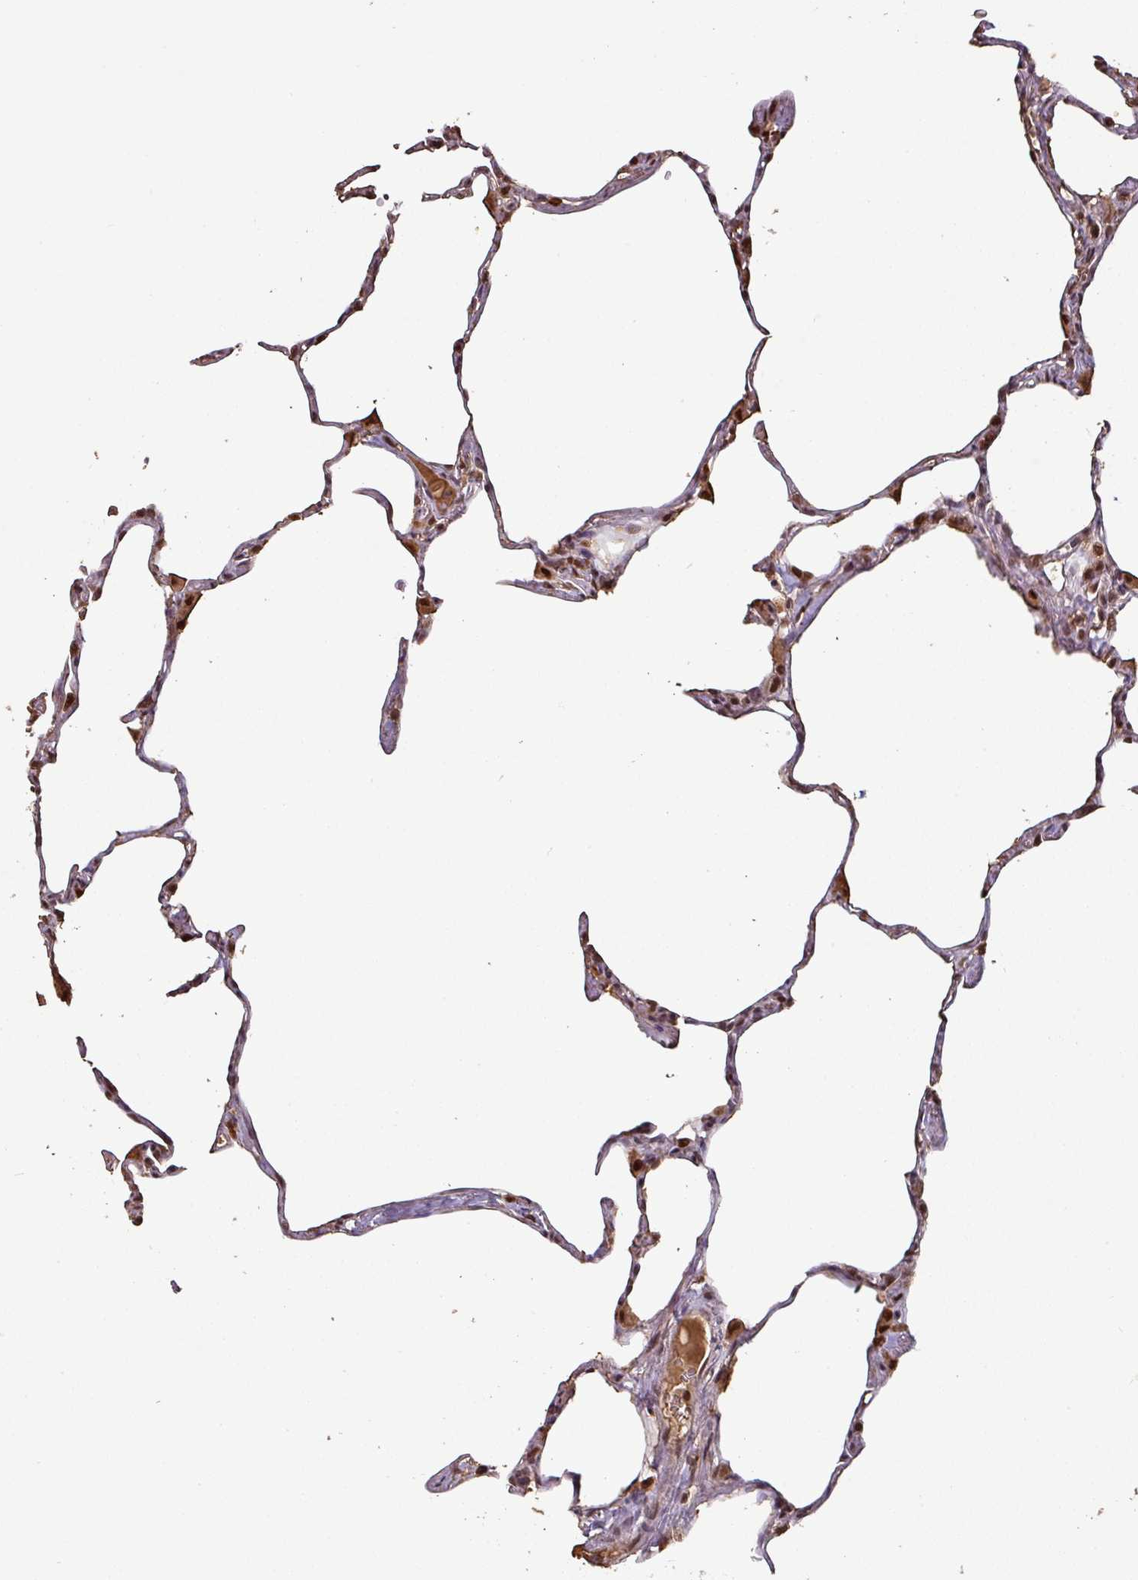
{"staining": {"intensity": "strong", "quantity": "25%-75%", "location": "nuclear"}, "tissue": "lung", "cell_type": "Alveolar cells", "image_type": "normal", "snomed": [{"axis": "morphology", "description": "Normal tissue, NOS"}, {"axis": "topography", "description": "Lung"}], "caption": "Immunohistochemistry (IHC) image of normal lung: human lung stained using IHC demonstrates high levels of strong protein expression localized specifically in the nuclear of alveolar cells, appearing as a nuclear brown color.", "gene": "POLD1", "patient": {"sex": "male", "age": 65}}